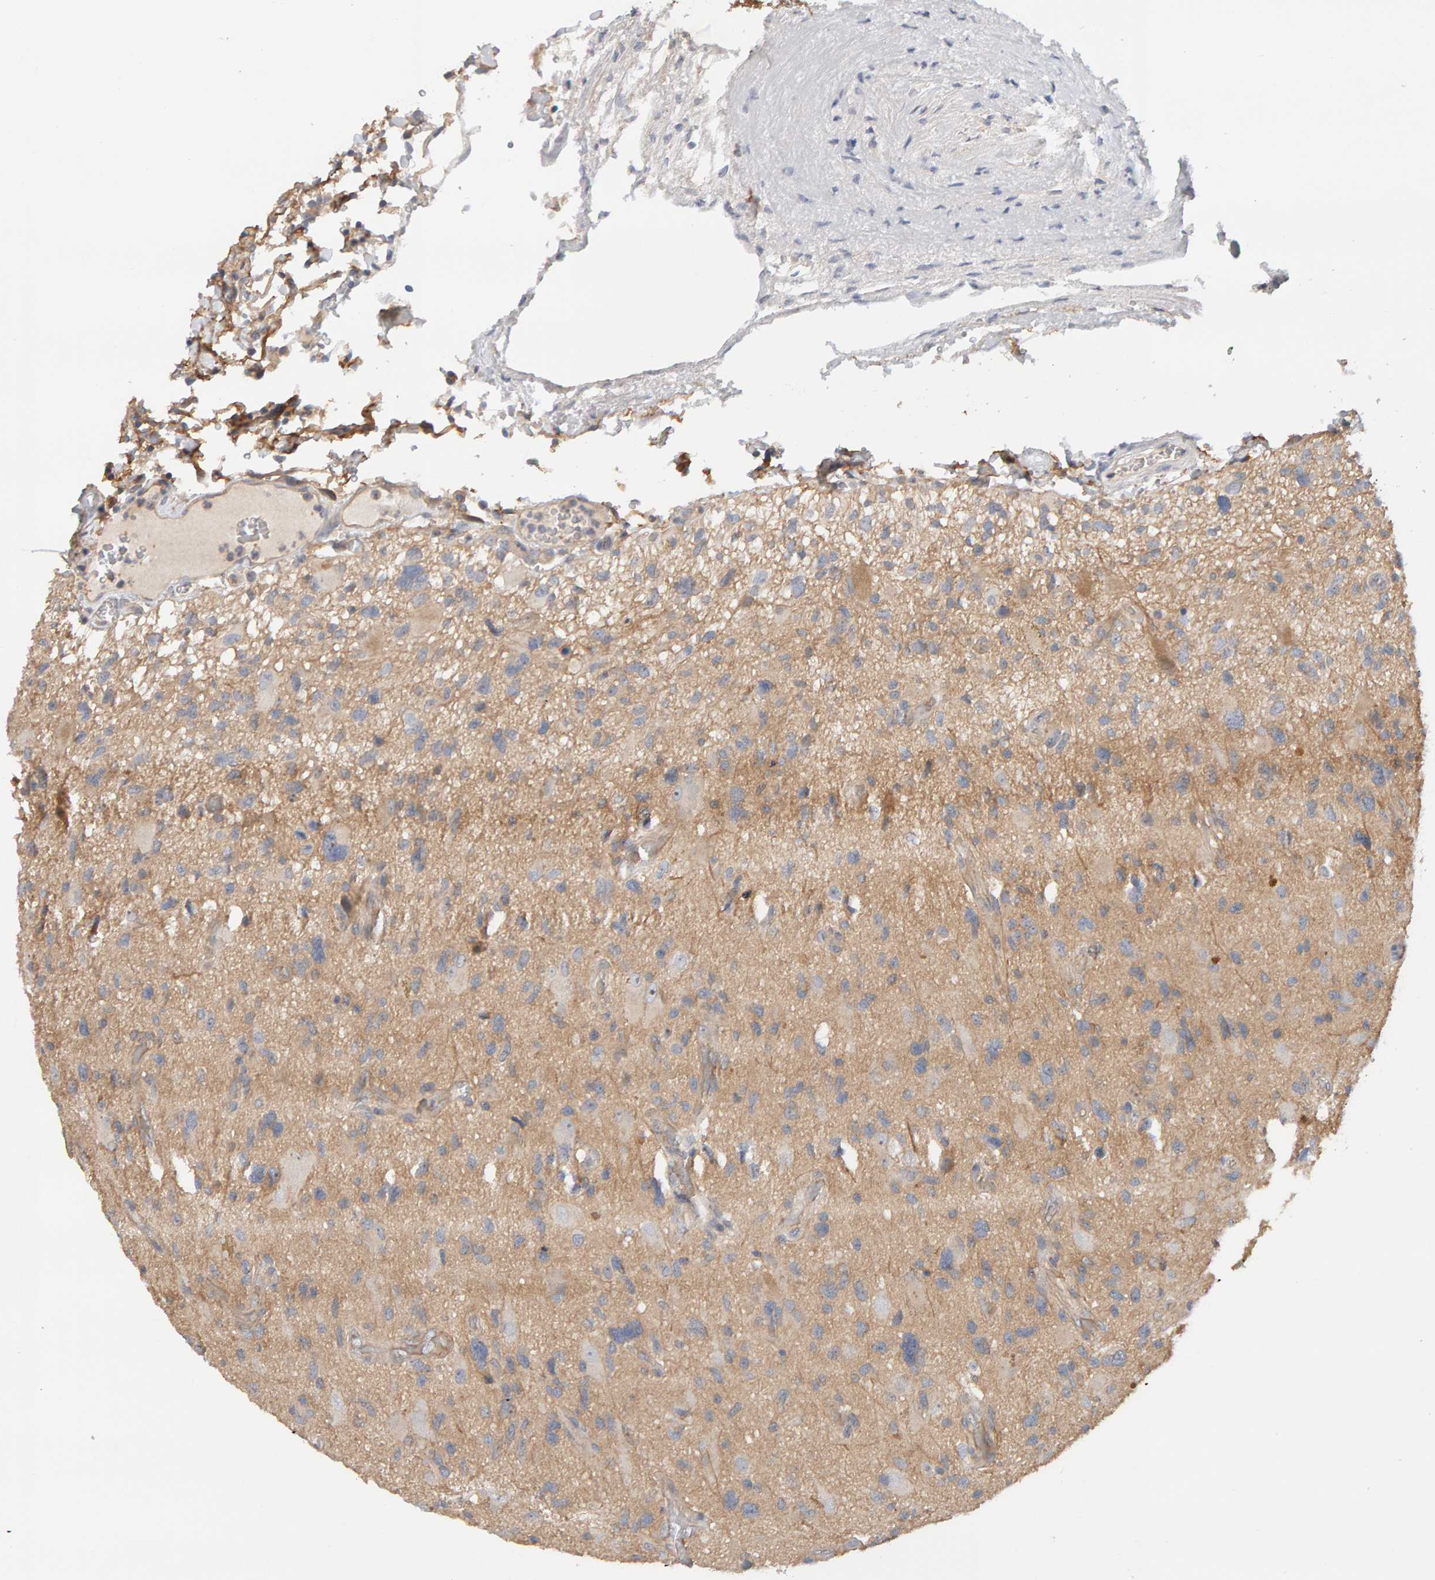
{"staining": {"intensity": "negative", "quantity": "none", "location": "none"}, "tissue": "glioma", "cell_type": "Tumor cells", "image_type": "cancer", "snomed": [{"axis": "morphology", "description": "Glioma, malignant, High grade"}, {"axis": "topography", "description": "Brain"}], "caption": "Photomicrograph shows no significant protein expression in tumor cells of glioma.", "gene": "PPP1R16A", "patient": {"sex": "male", "age": 33}}